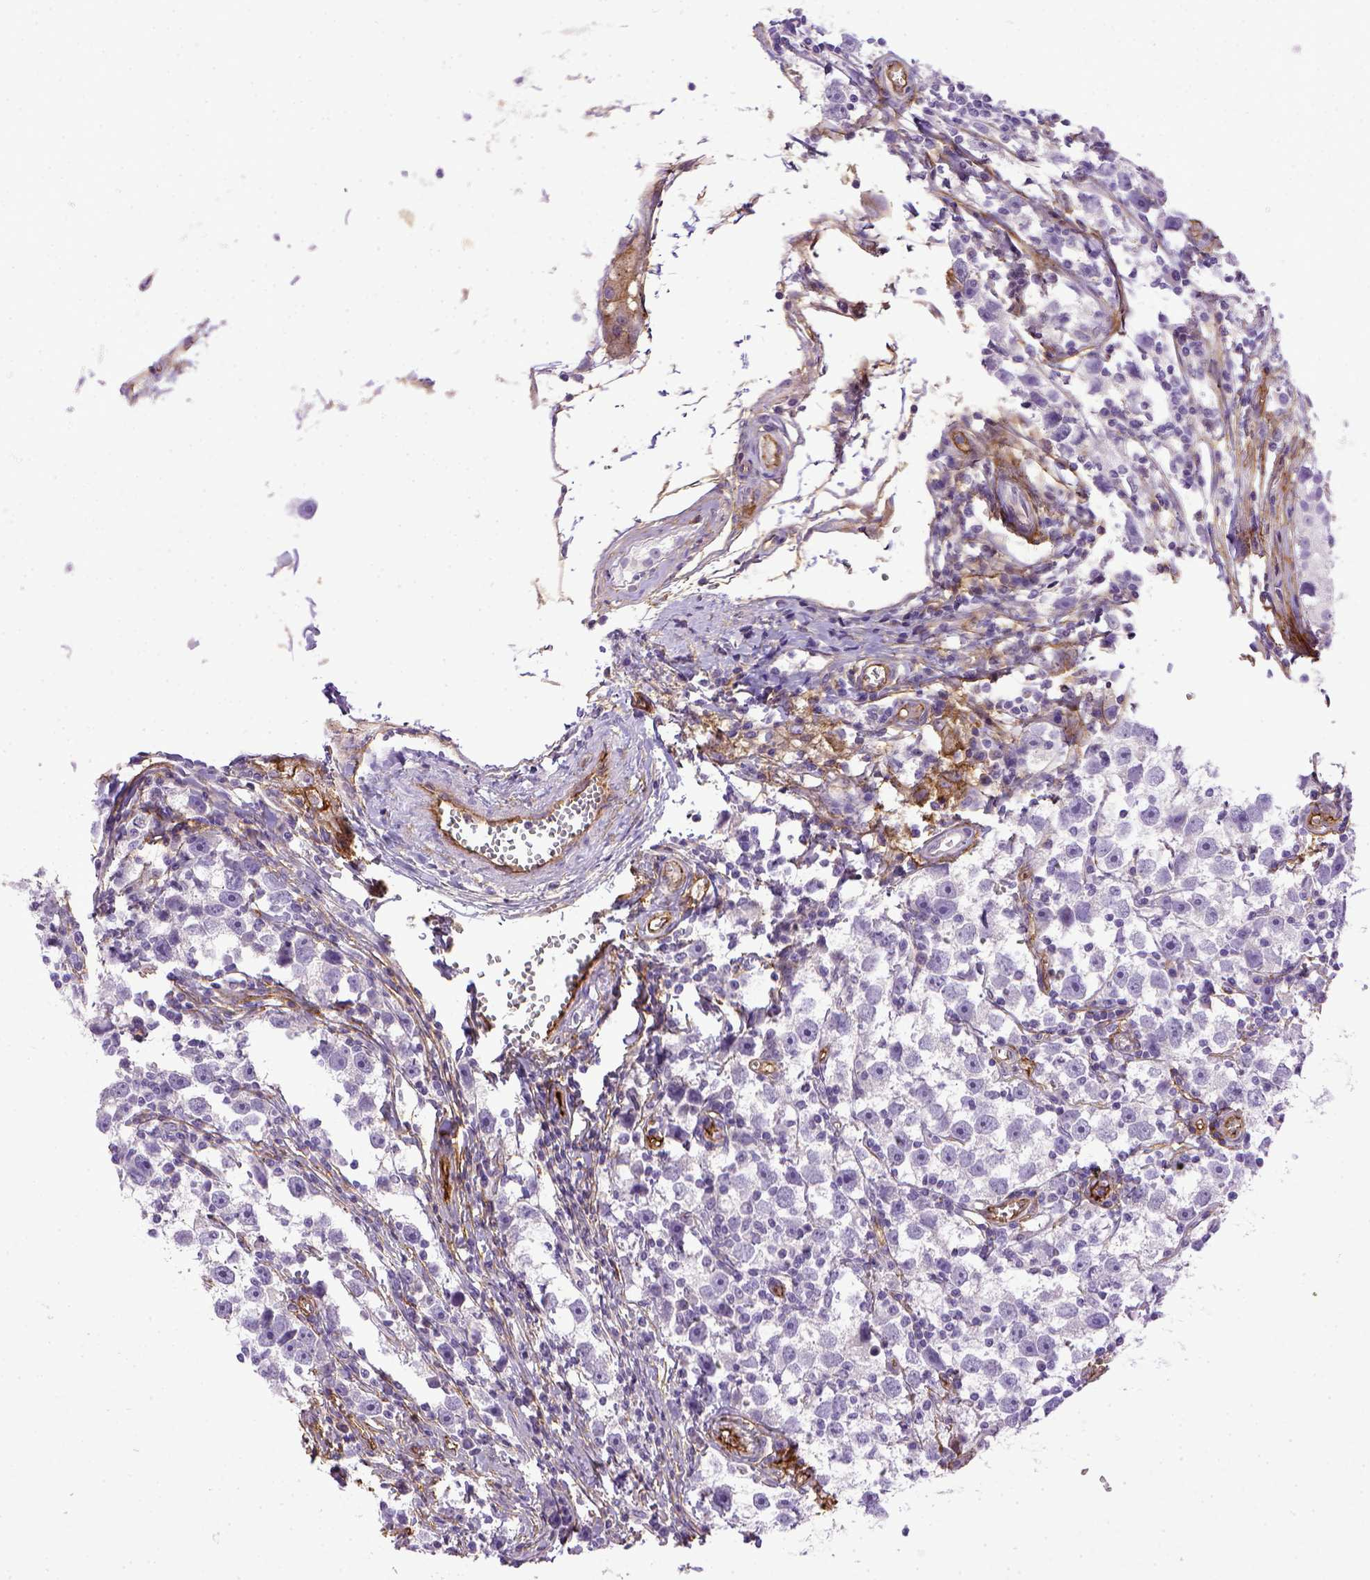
{"staining": {"intensity": "negative", "quantity": "none", "location": "none"}, "tissue": "testis cancer", "cell_type": "Tumor cells", "image_type": "cancer", "snomed": [{"axis": "morphology", "description": "Seminoma, NOS"}, {"axis": "topography", "description": "Testis"}], "caption": "Immunohistochemistry (IHC) micrograph of neoplastic tissue: testis cancer stained with DAB (3,3'-diaminobenzidine) shows no significant protein staining in tumor cells.", "gene": "ENG", "patient": {"sex": "male", "age": 30}}